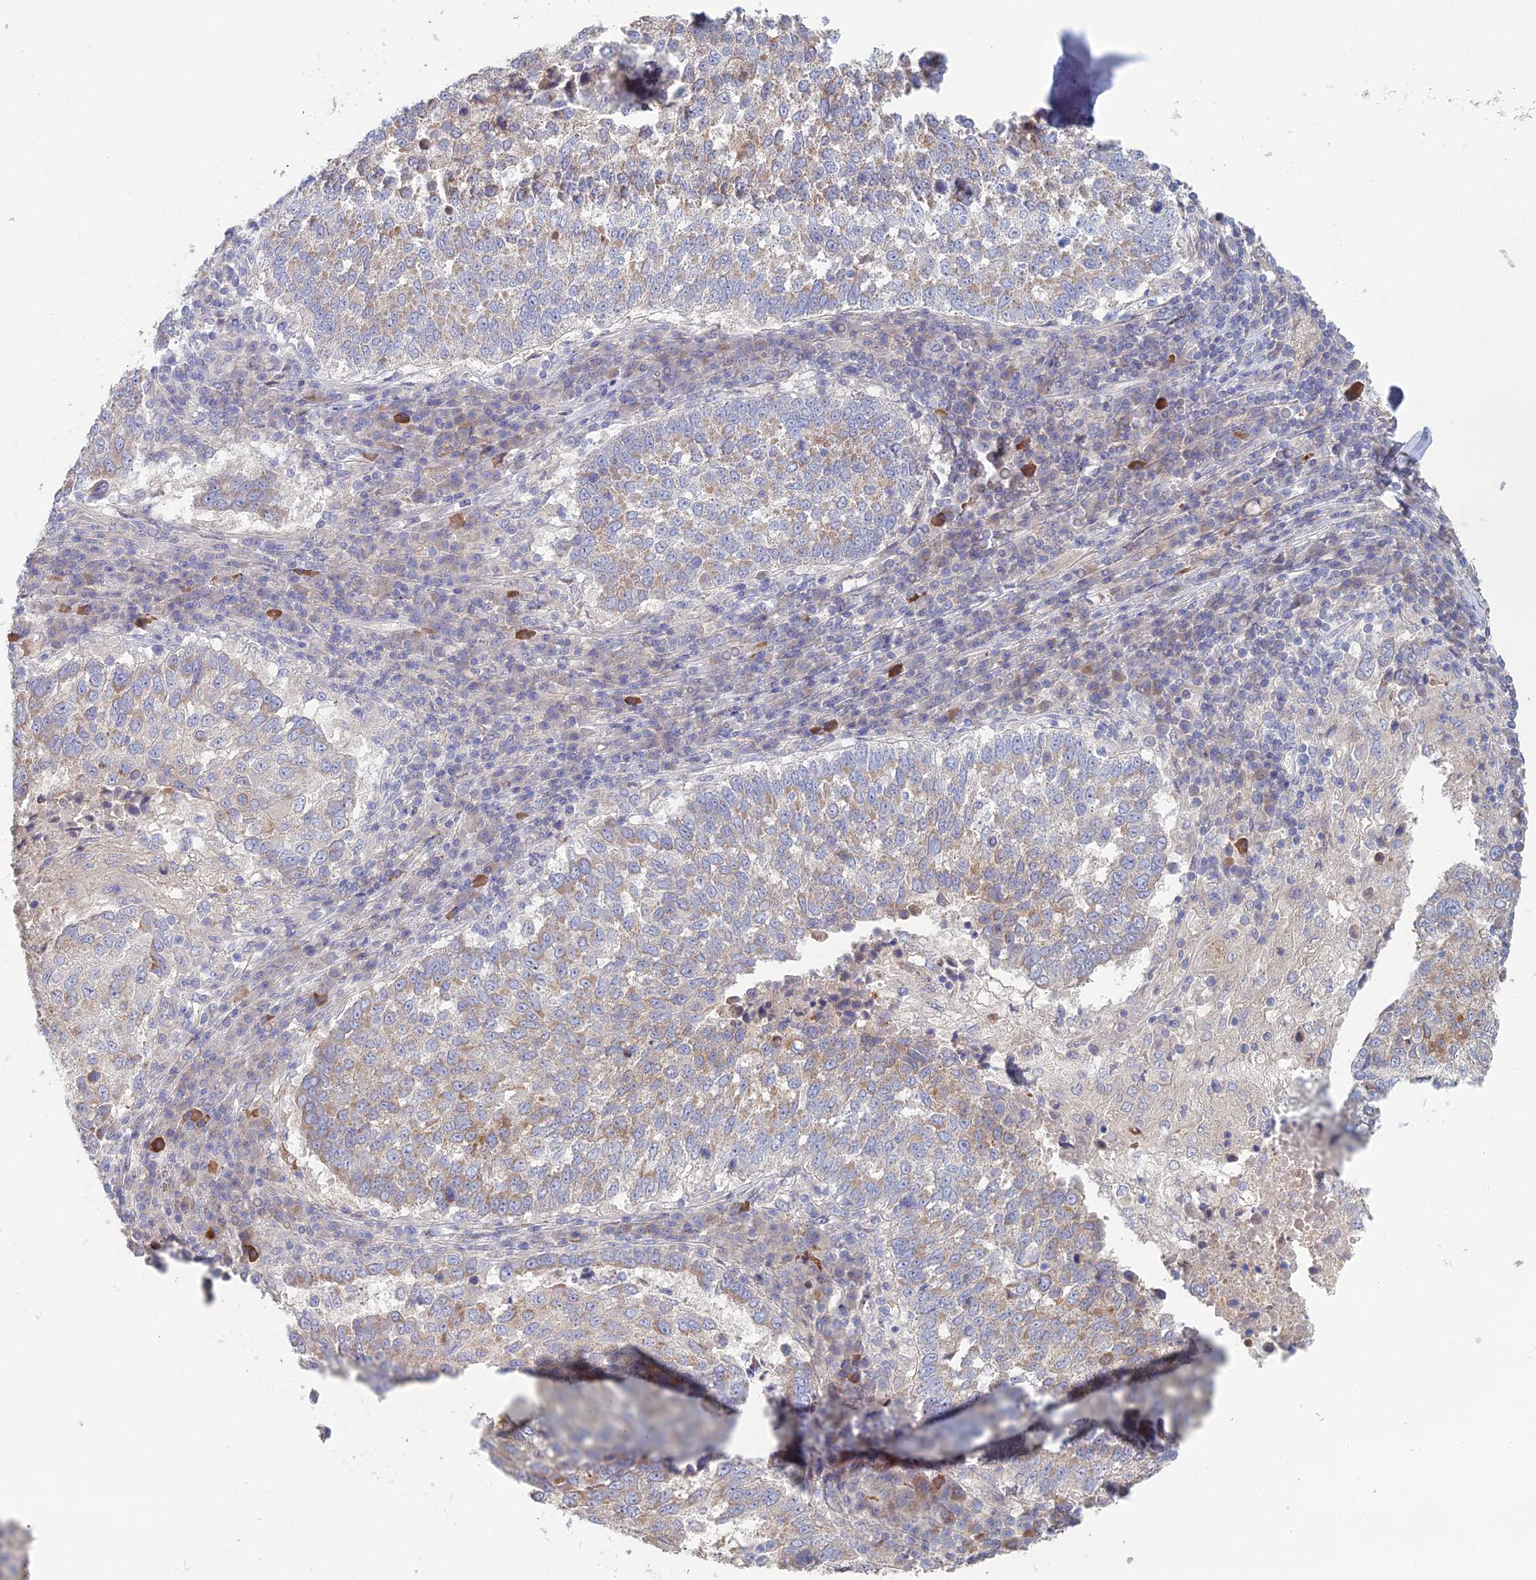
{"staining": {"intensity": "moderate", "quantity": "<25%", "location": "cytoplasmic/membranous"}, "tissue": "lung cancer", "cell_type": "Tumor cells", "image_type": "cancer", "snomed": [{"axis": "morphology", "description": "Squamous cell carcinoma, NOS"}, {"axis": "topography", "description": "Lung"}], "caption": "Protein expression analysis of lung squamous cell carcinoma reveals moderate cytoplasmic/membranous expression in about <25% of tumor cells.", "gene": "ARL16", "patient": {"sex": "male", "age": 73}}